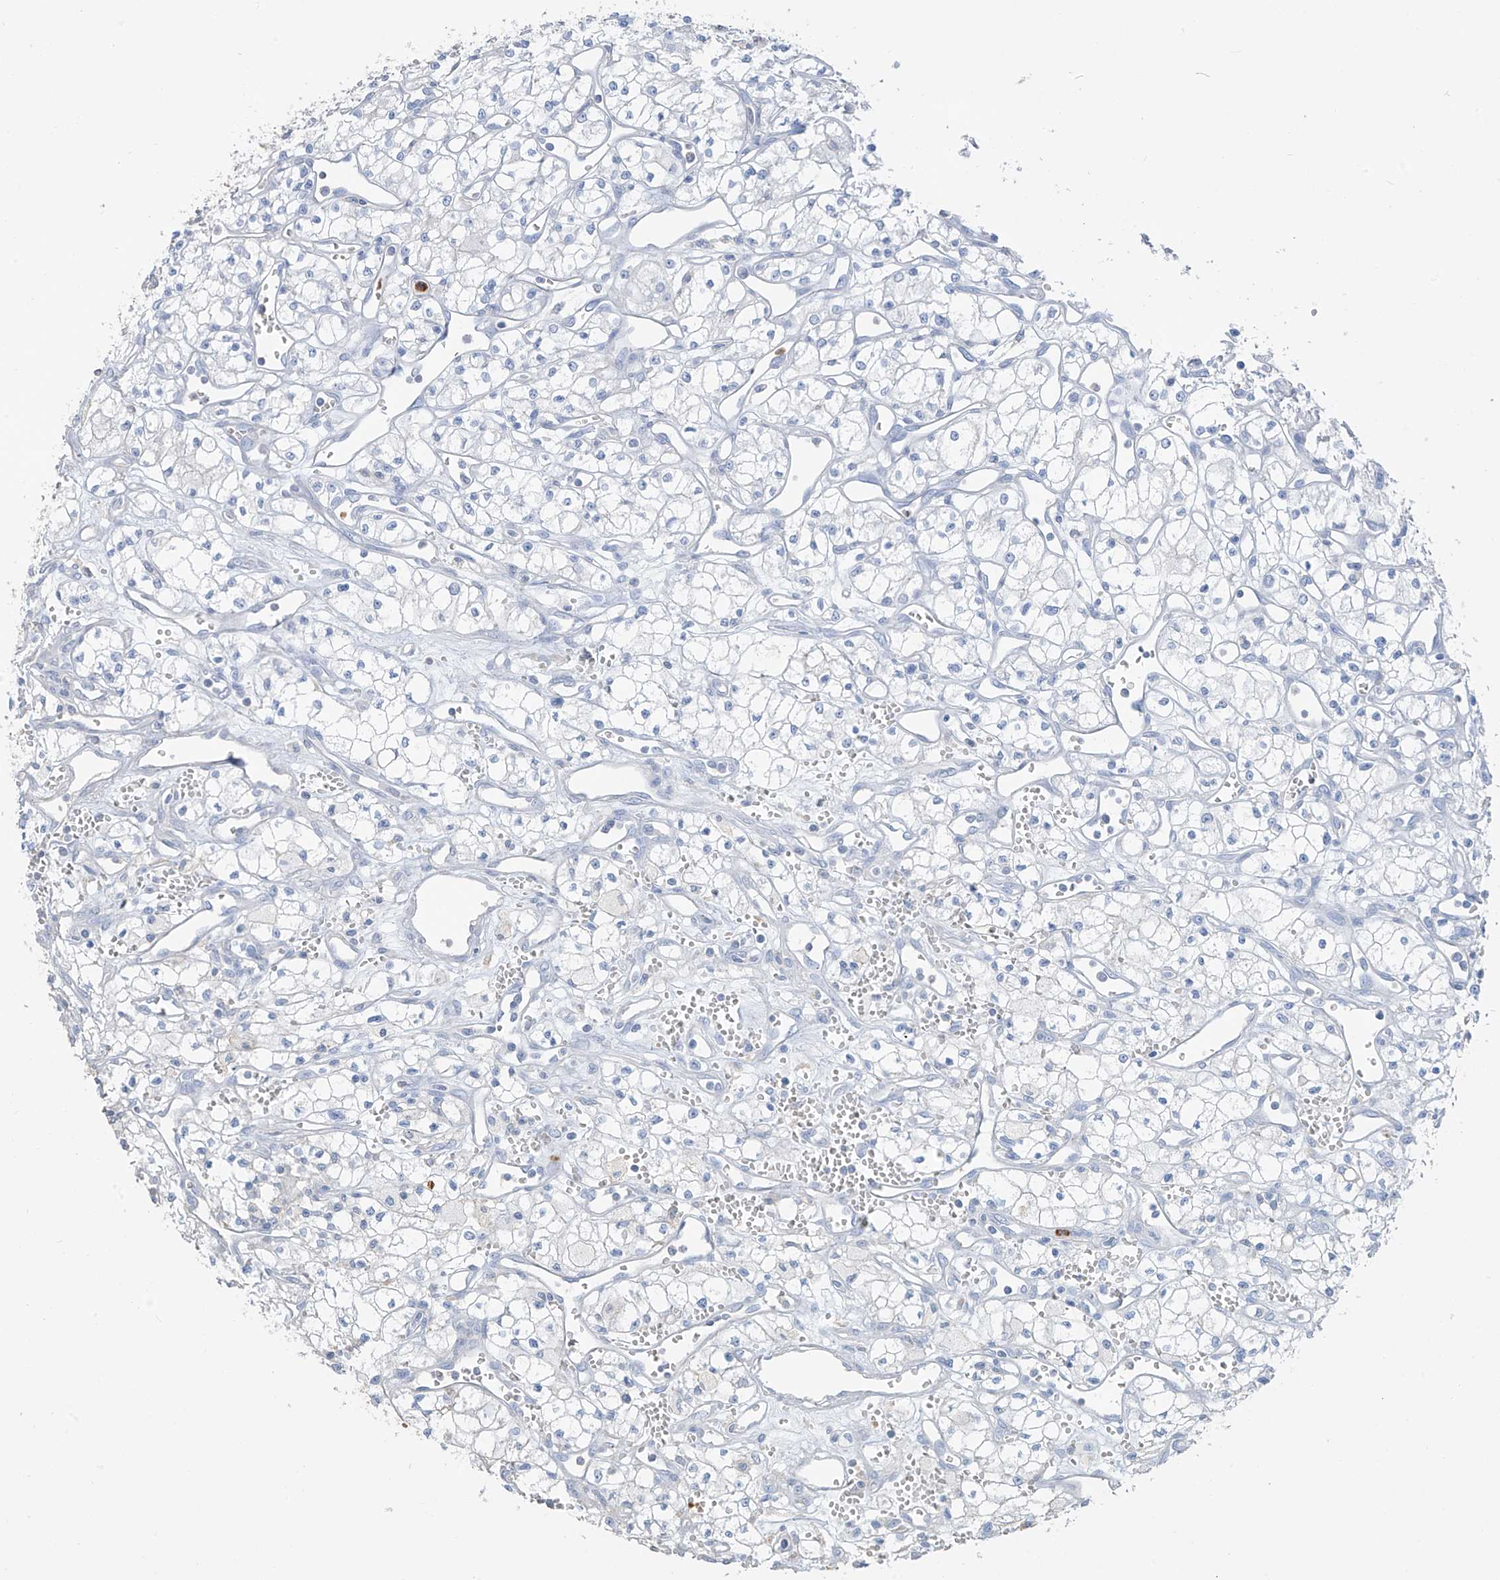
{"staining": {"intensity": "negative", "quantity": "none", "location": "none"}, "tissue": "renal cancer", "cell_type": "Tumor cells", "image_type": "cancer", "snomed": [{"axis": "morphology", "description": "Adenocarcinoma, NOS"}, {"axis": "topography", "description": "Kidney"}], "caption": "Immunohistochemistry photomicrograph of neoplastic tissue: human renal cancer (adenocarcinoma) stained with DAB (3,3'-diaminobenzidine) reveals no significant protein staining in tumor cells.", "gene": "PAFAH1B3", "patient": {"sex": "male", "age": 59}}